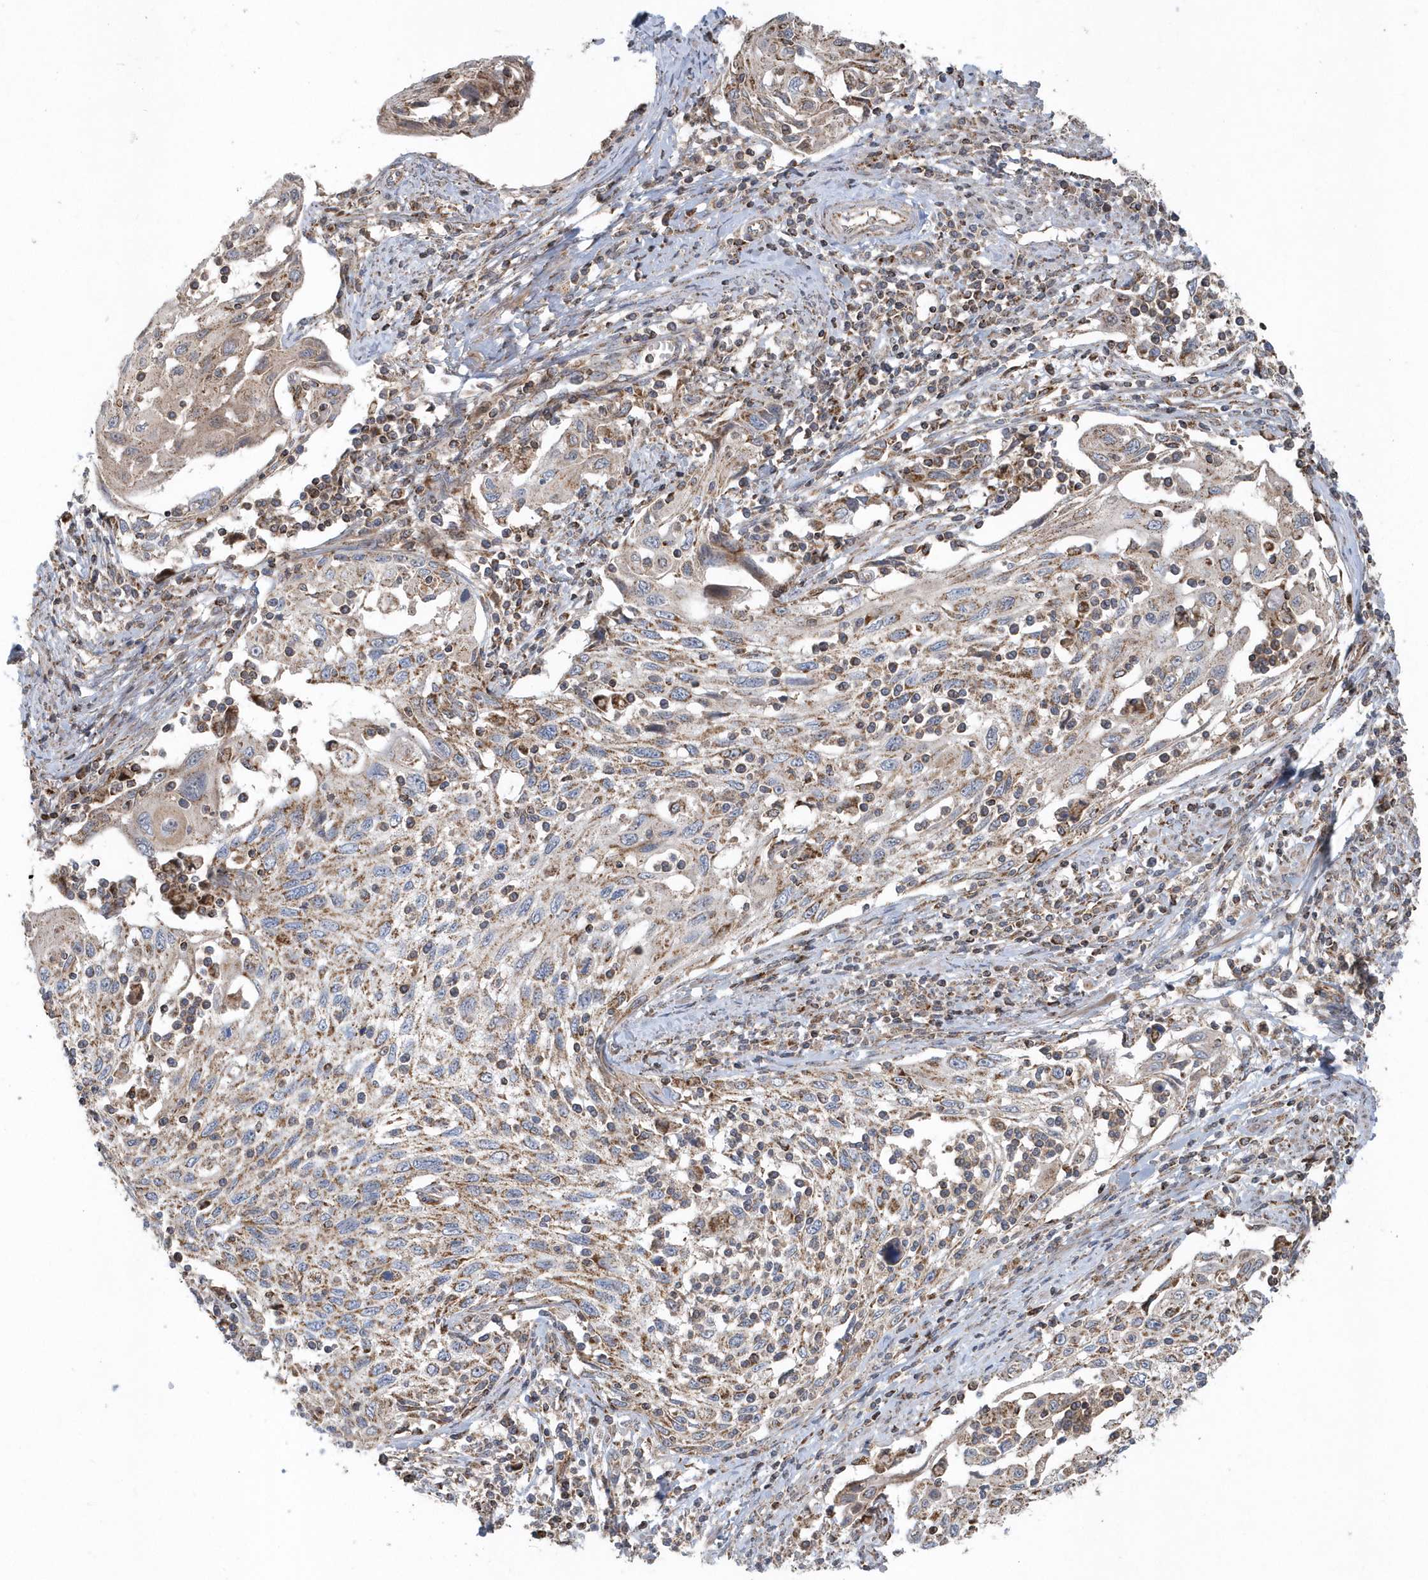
{"staining": {"intensity": "moderate", "quantity": ">75%", "location": "cytoplasmic/membranous"}, "tissue": "cervical cancer", "cell_type": "Tumor cells", "image_type": "cancer", "snomed": [{"axis": "morphology", "description": "Squamous cell carcinoma, NOS"}, {"axis": "topography", "description": "Cervix"}], "caption": "Human cervical squamous cell carcinoma stained with a brown dye shows moderate cytoplasmic/membranous positive expression in approximately >75% of tumor cells.", "gene": "PPP1R7", "patient": {"sex": "female", "age": 70}}